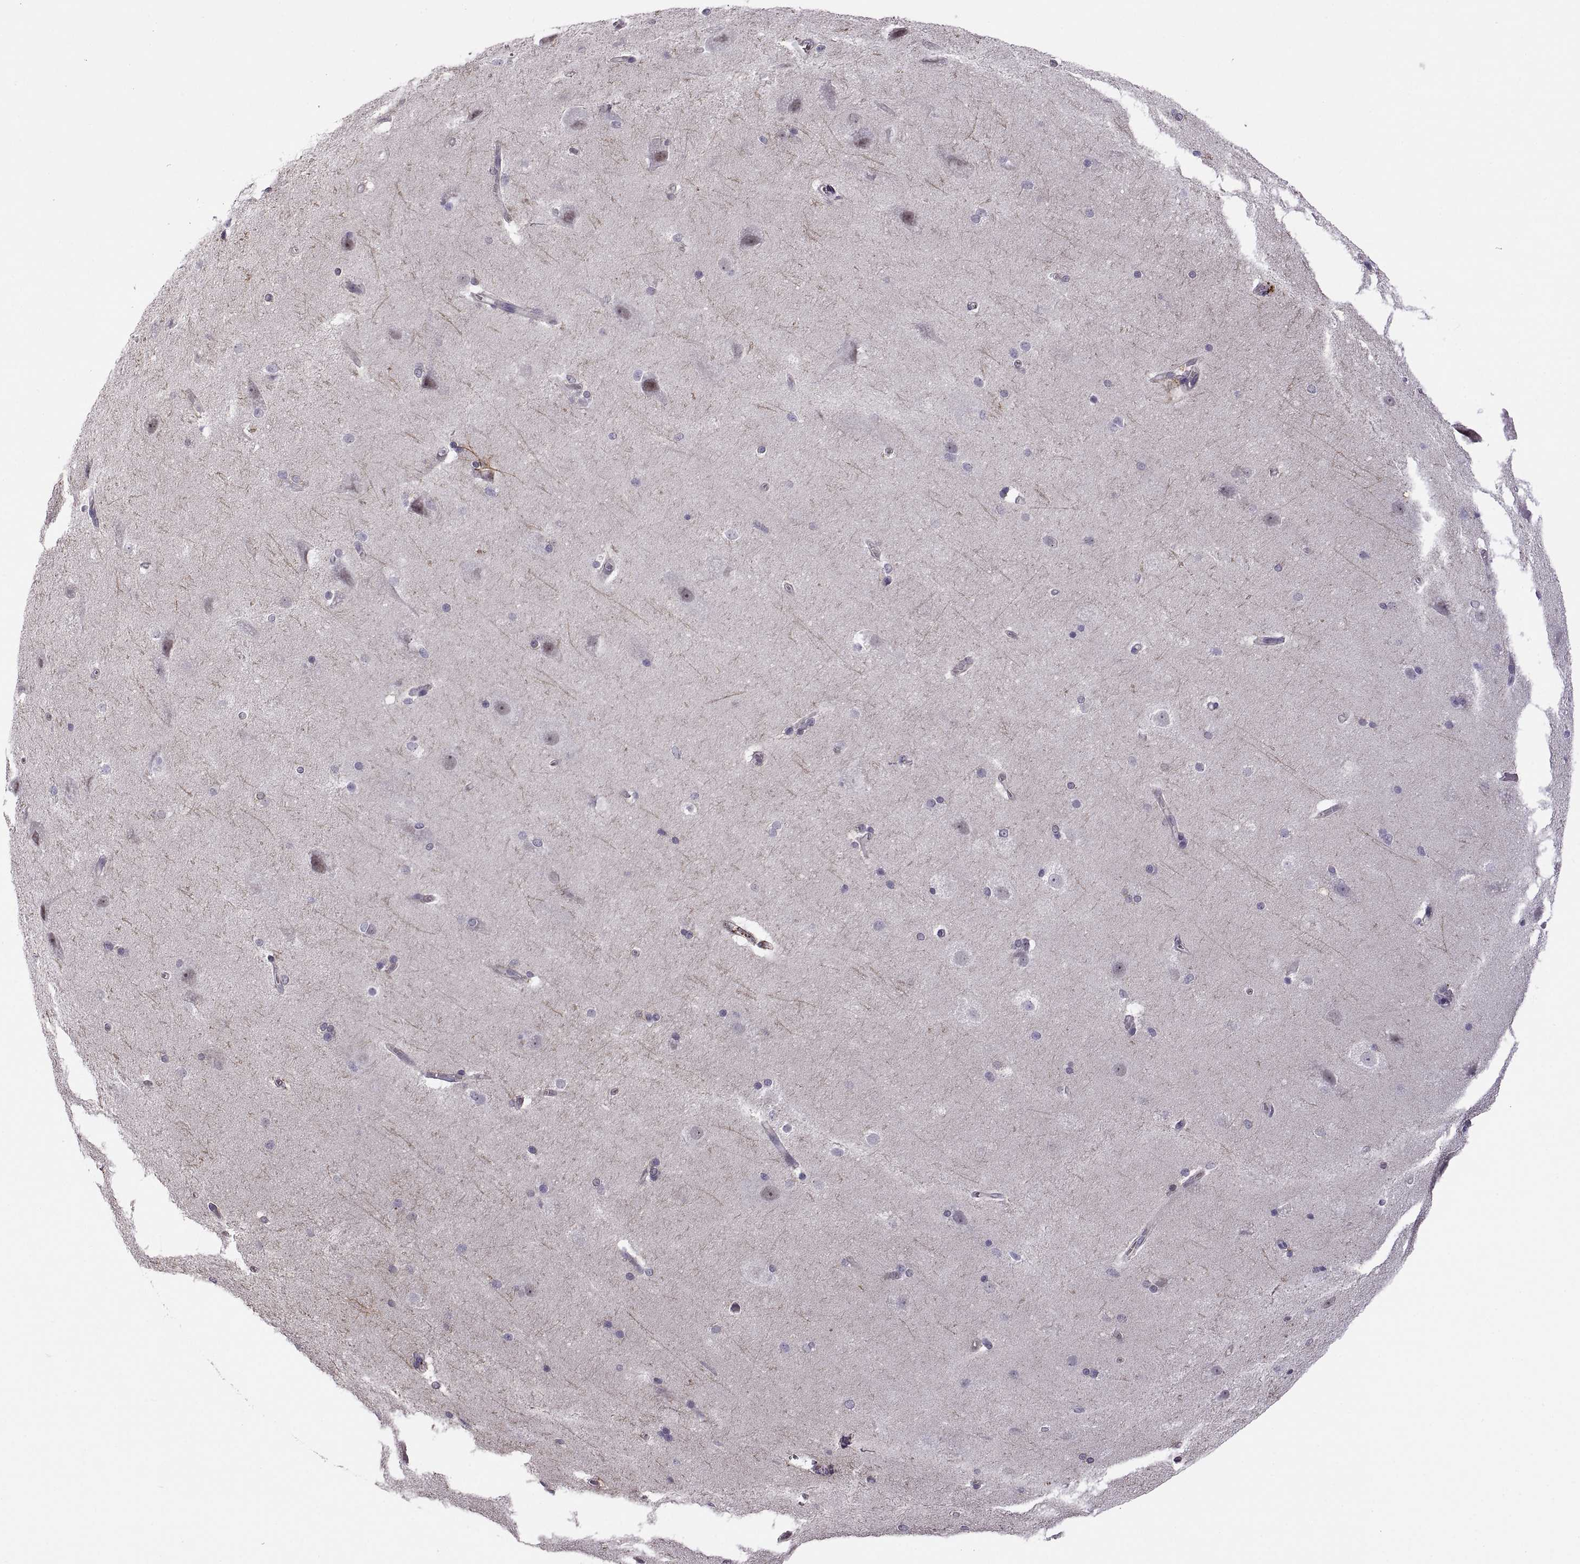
{"staining": {"intensity": "negative", "quantity": "none", "location": "none"}, "tissue": "hippocampus", "cell_type": "Glial cells", "image_type": "normal", "snomed": [{"axis": "morphology", "description": "Normal tissue, NOS"}, {"axis": "topography", "description": "Cerebral cortex"}, {"axis": "topography", "description": "Hippocampus"}], "caption": "A histopathology image of human hippocampus is negative for staining in glial cells. Nuclei are stained in blue.", "gene": "MEIOC", "patient": {"sex": "female", "age": 19}}